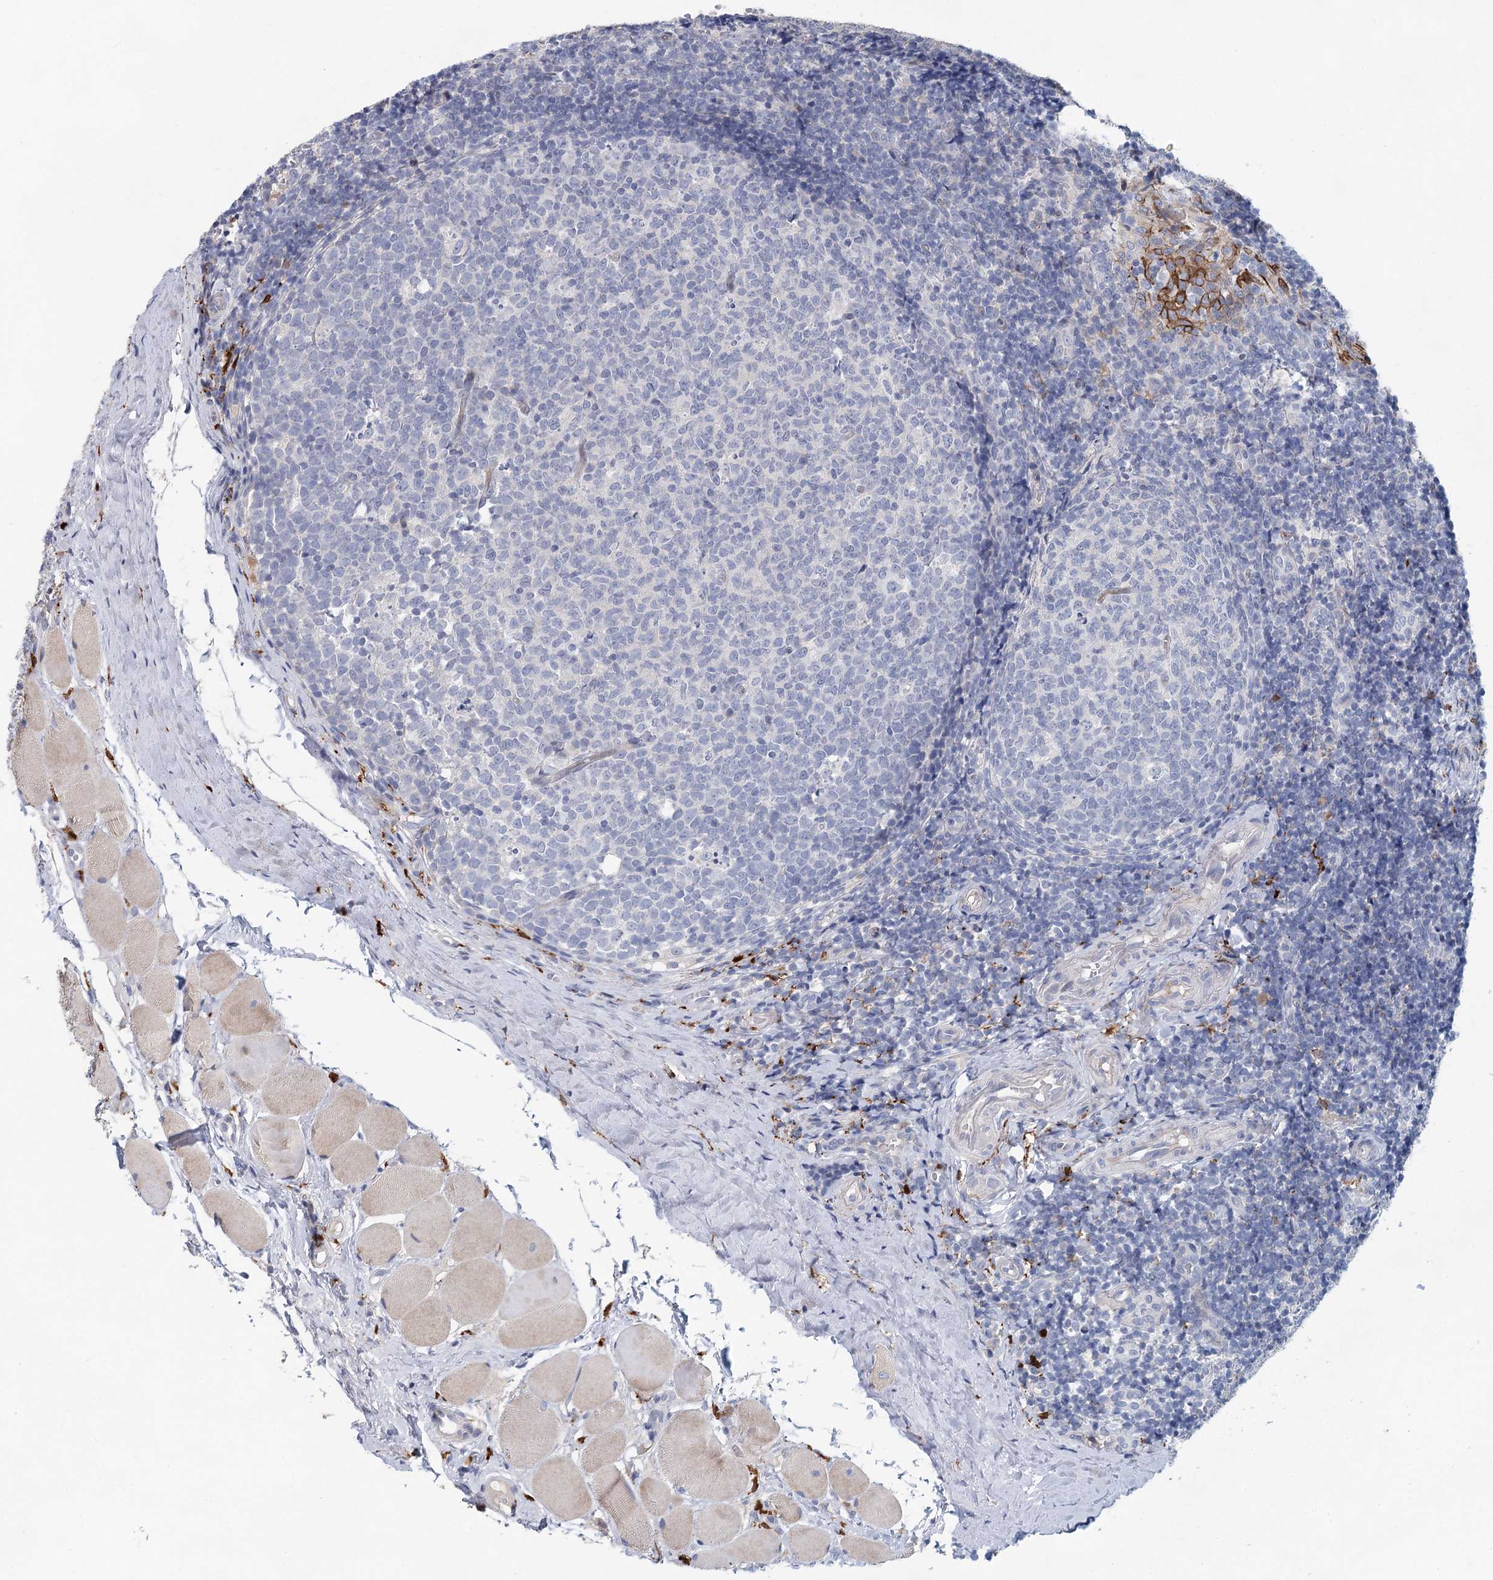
{"staining": {"intensity": "negative", "quantity": "none", "location": "none"}, "tissue": "tonsil", "cell_type": "Germinal center cells", "image_type": "normal", "snomed": [{"axis": "morphology", "description": "Normal tissue, NOS"}, {"axis": "topography", "description": "Tonsil"}], "caption": "Human tonsil stained for a protein using immunohistochemistry (IHC) exhibits no staining in germinal center cells.", "gene": "SLC19A3", "patient": {"sex": "female", "age": 19}}